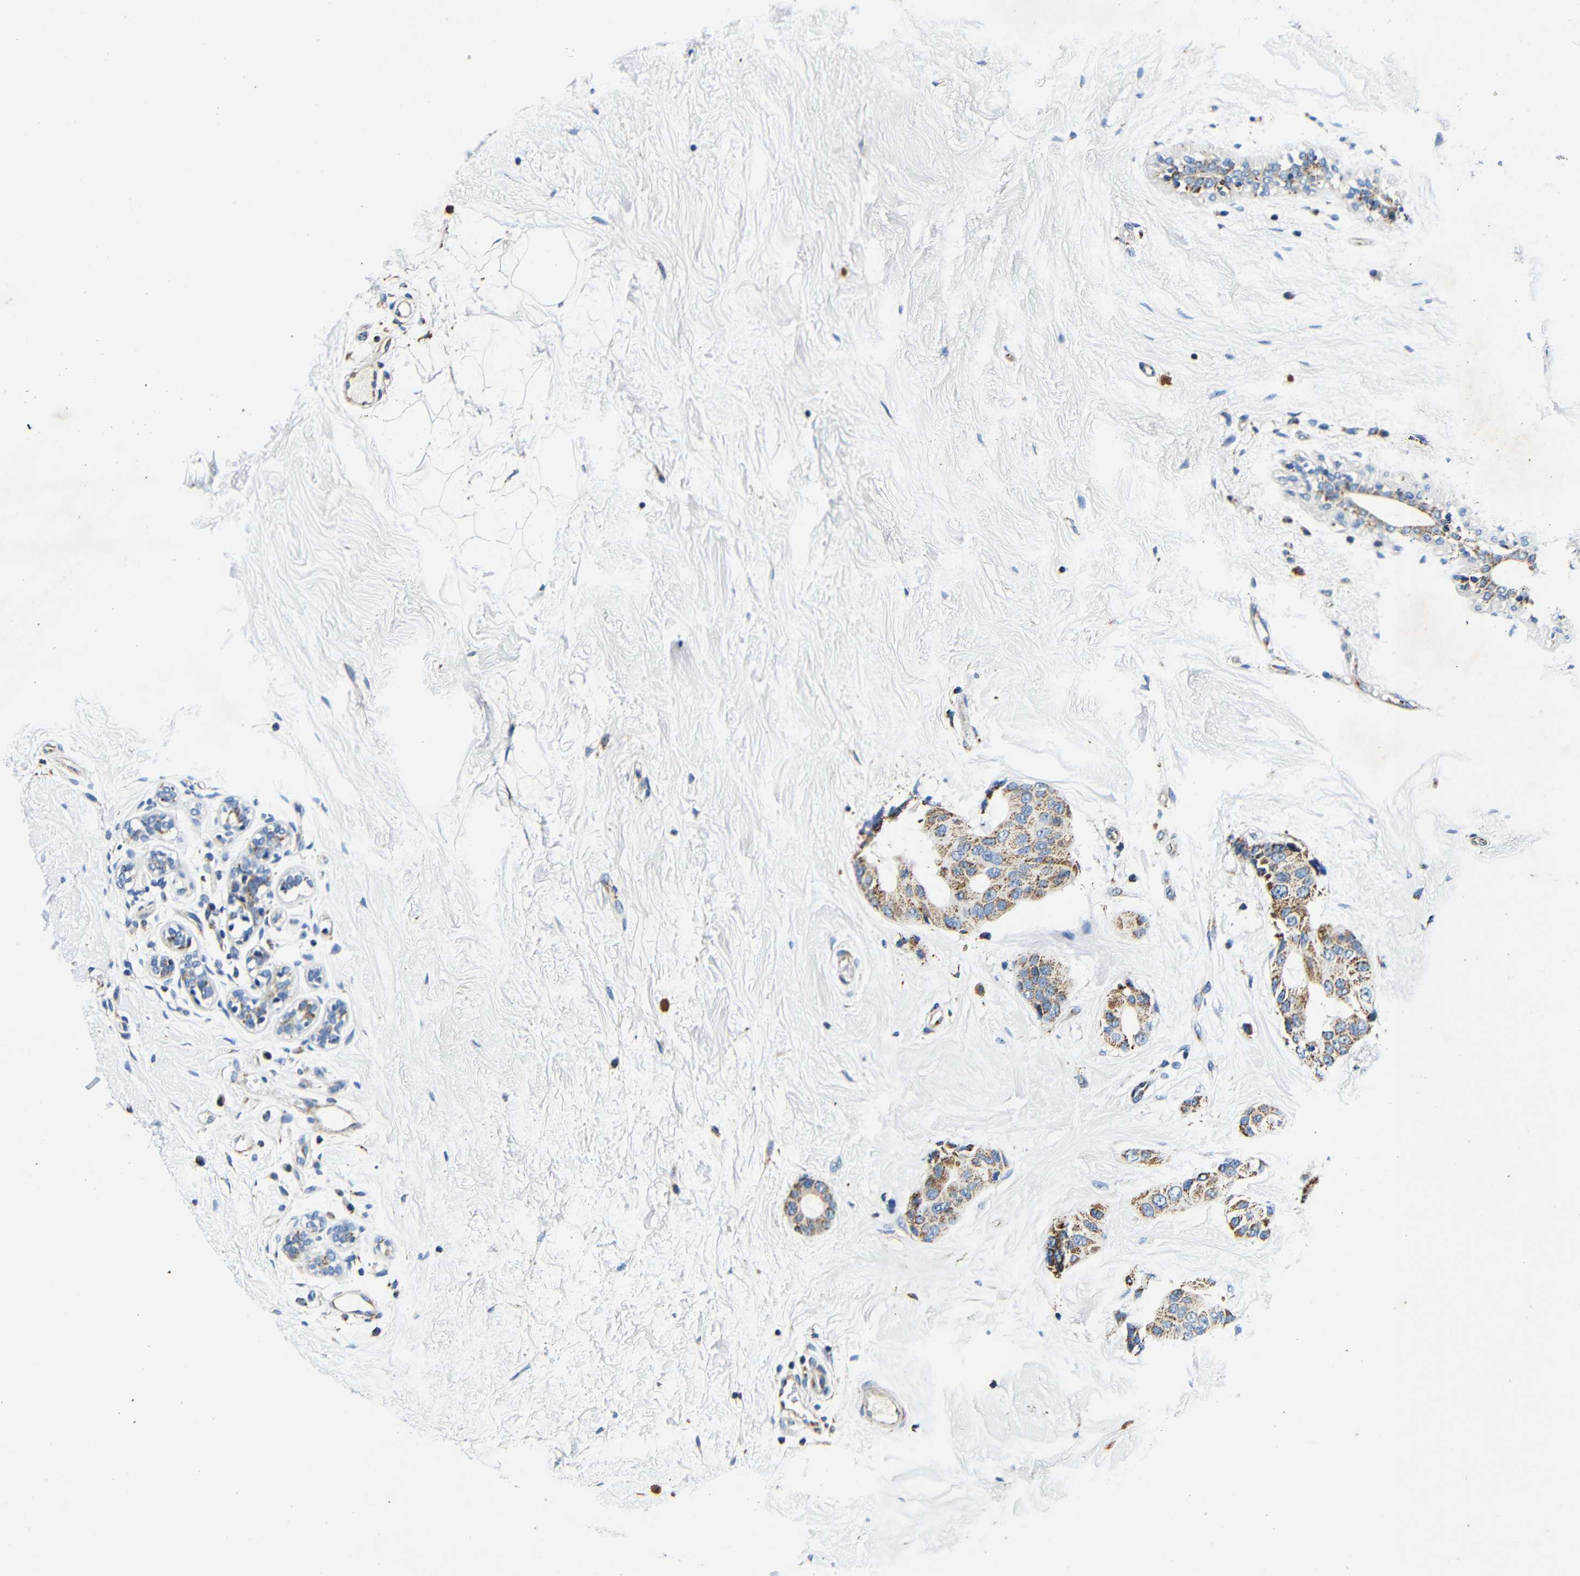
{"staining": {"intensity": "moderate", "quantity": "25%-75%", "location": "cytoplasmic/membranous"}, "tissue": "breast cancer", "cell_type": "Tumor cells", "image_type": "cancer", "snomed": [{"axis": "morphology", "description": "Duct carcinoma"}, {"axis": "topography", "description": "Breast"}], "caption": "Breast infiltrating ductal carcinoma tissue displays moderate cytoplasmic/membranous staining in about 25%-75% of tumor cells, visualized by immunohistochemistry.", "gene": "GALNT18", "patient": {"sex": "female", "age": 55}}